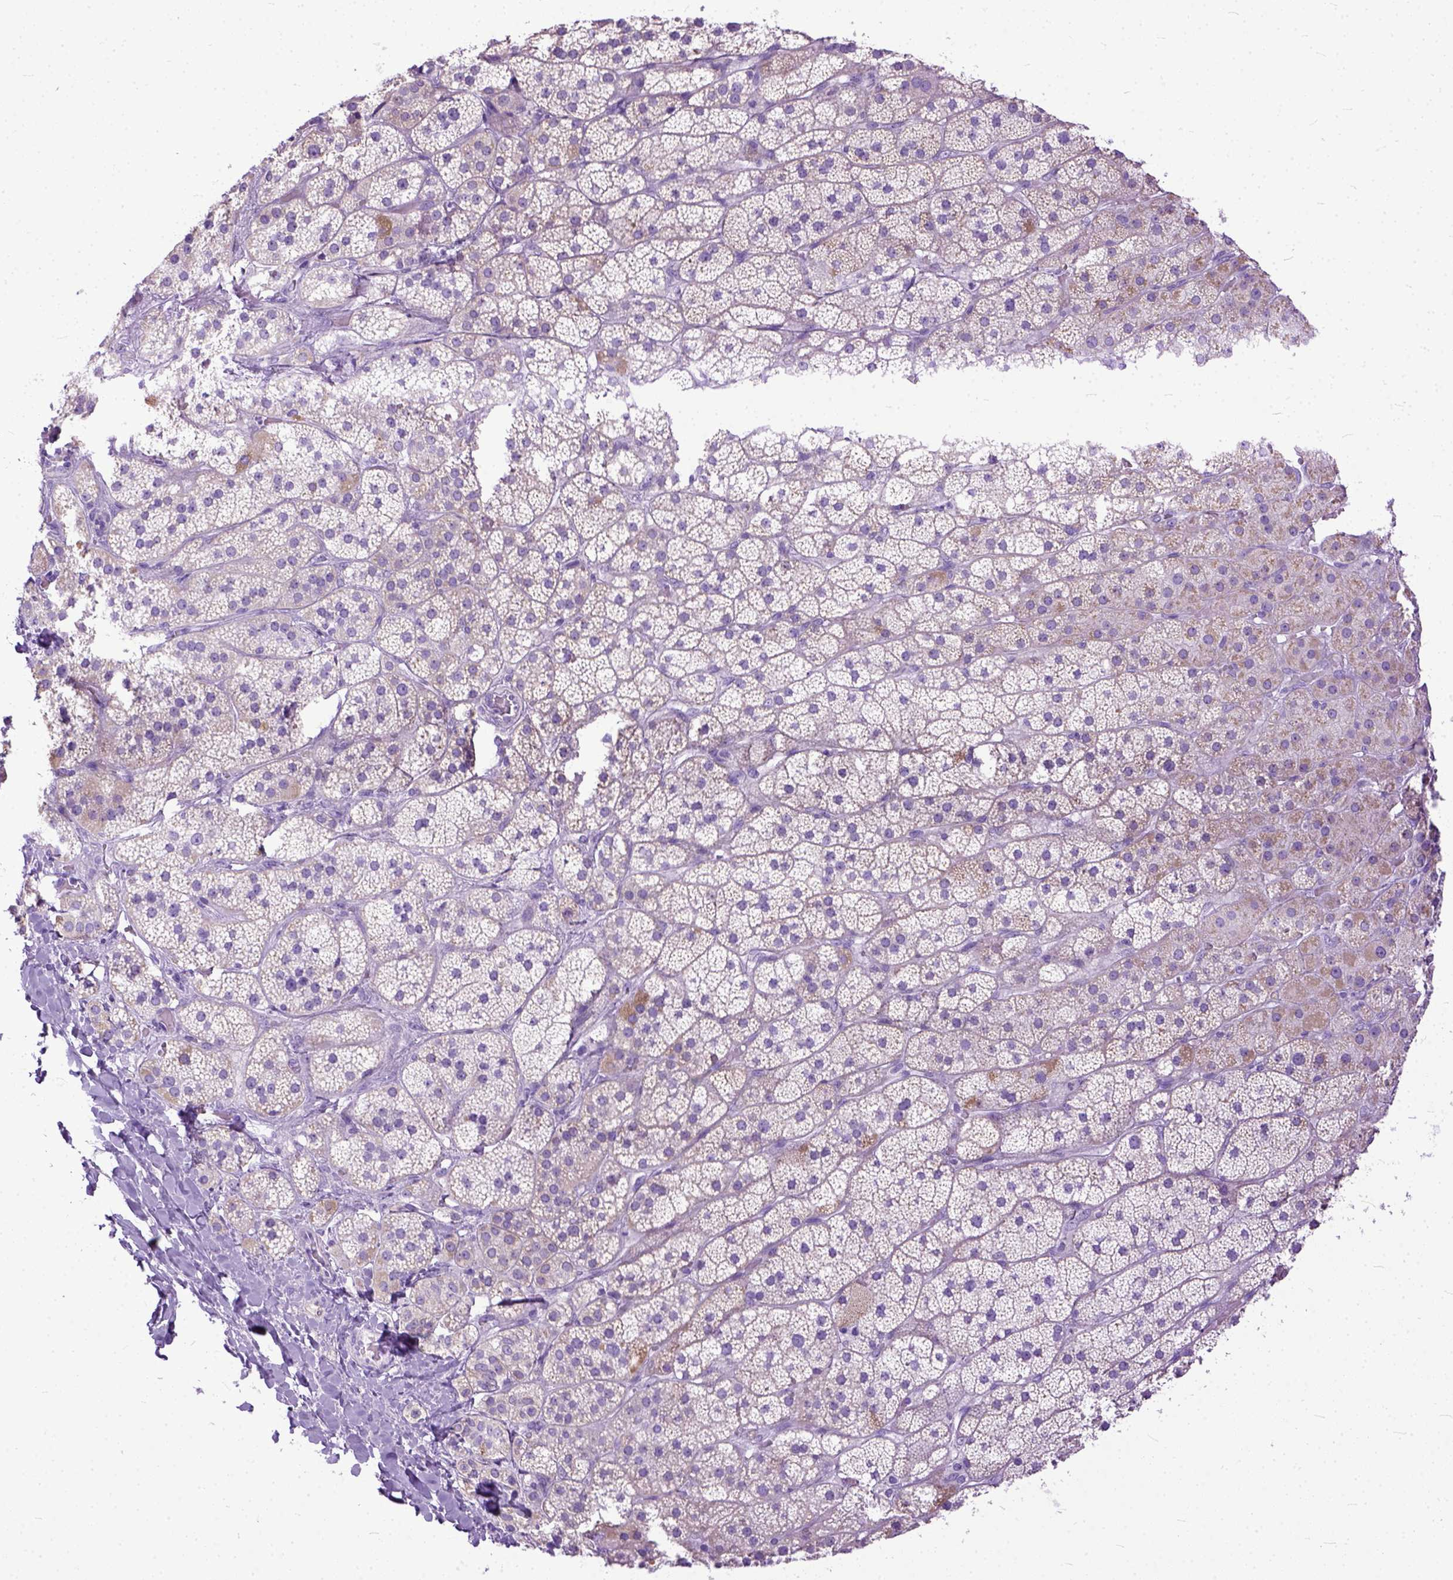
{"staining": {"intensity": "weak", "quantity": "<25%", "location": "cytoplasmic/membranous"}, "tissue": "adrenal gland", "cell_type": "Glandular cells", "image_type": "normal", "snomed": [{"axis": "morphology", "description": "Normal tissue, NOS"}, {"axis": "topography", "description": "Adrenal gland"}], "caption": "This is a micrograph of IHC staining of normal adrenal gland, which shows no expression in glandular cells. The staining was performed using DAB to visualize the protein expression in brown, while the nuclei were stained in blue with hematoxylin (Magnification: 20x).", "gene": "PPL", "patient": {"sex": "male", "age": 57}}